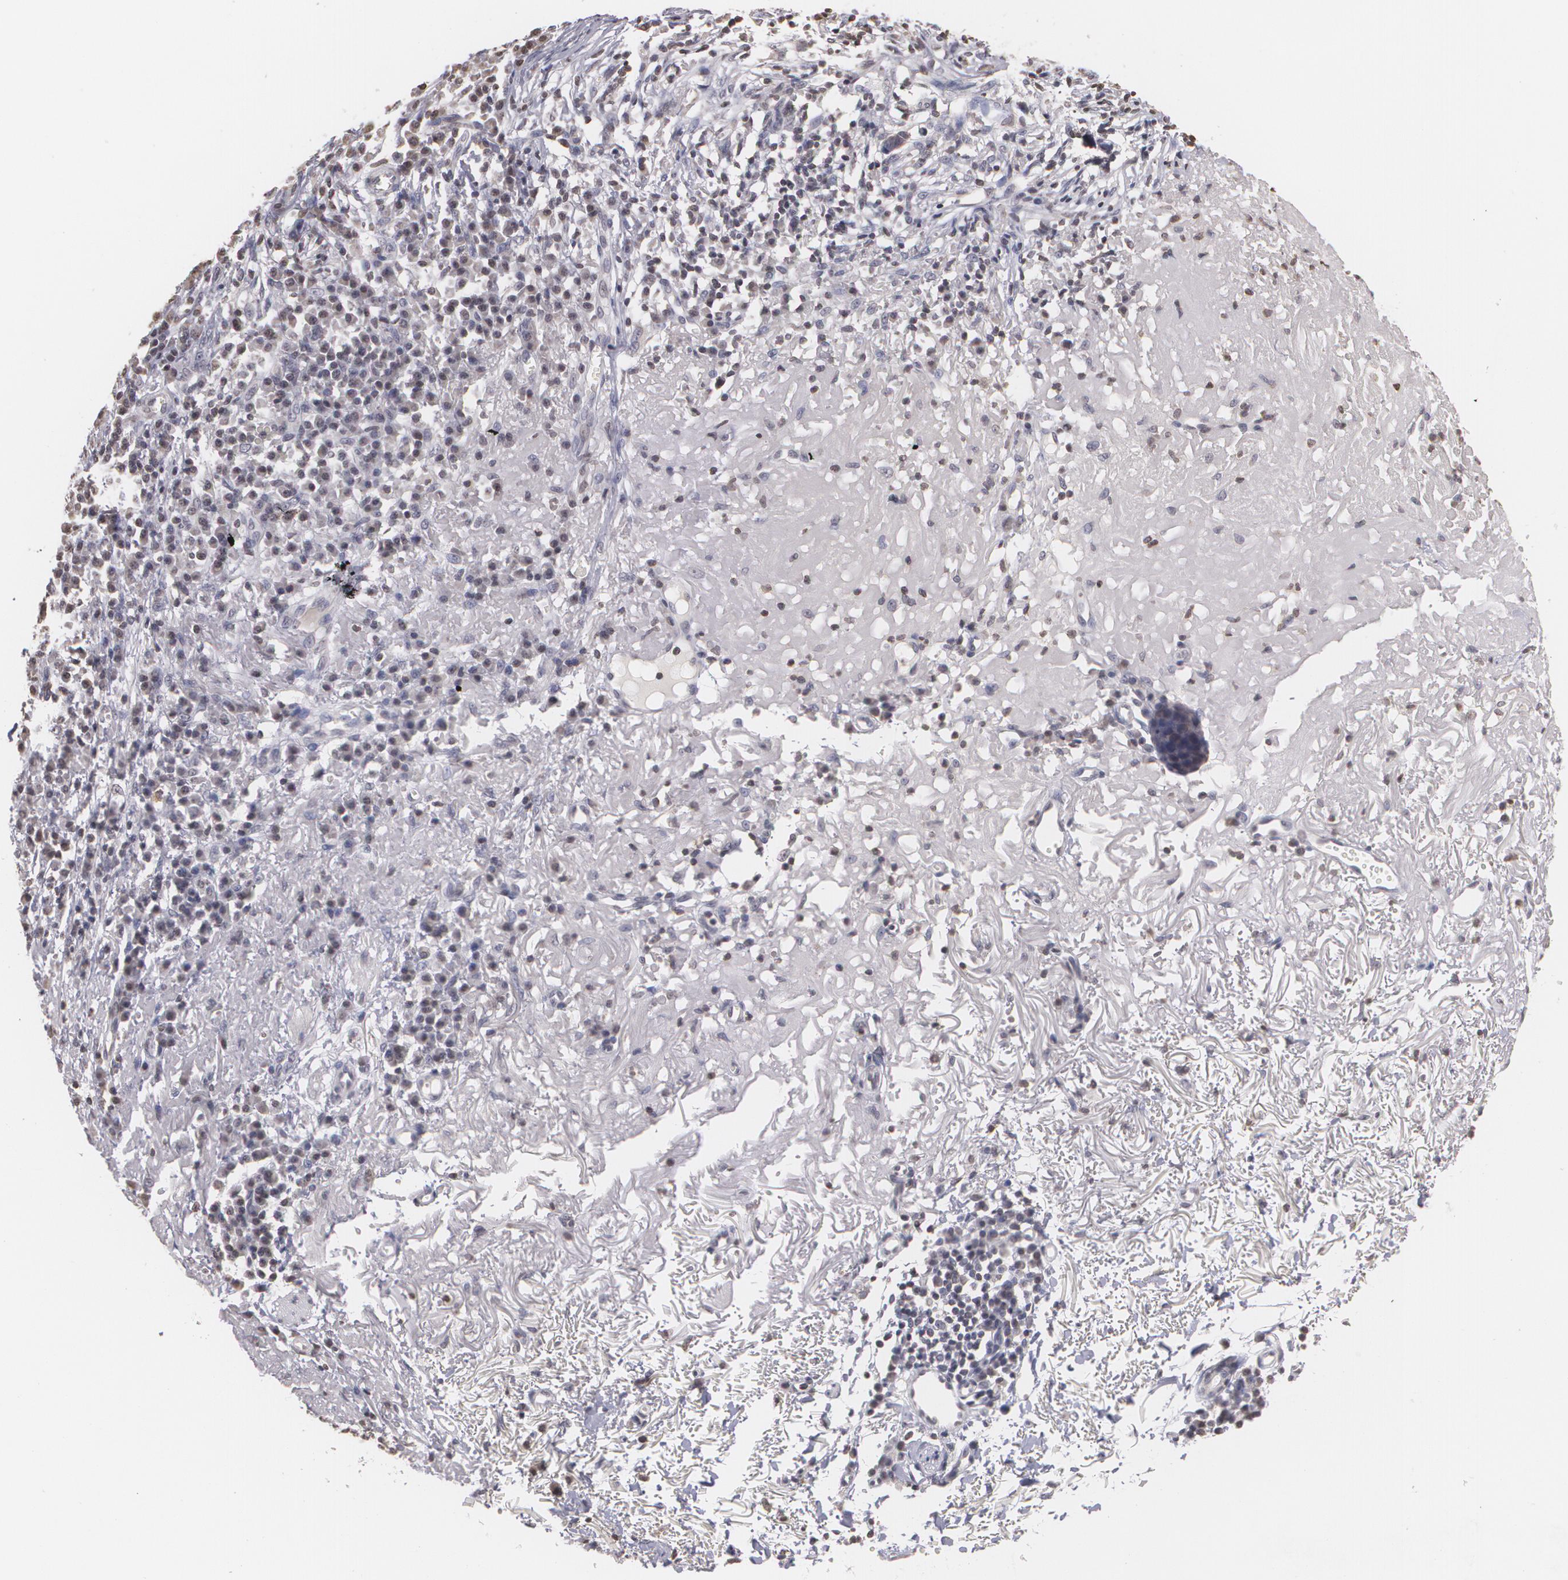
{"staining": {"intensity": "negative", "quantity": "none", "location": "none"}, "tissue": "skin cancer", "cell_type": "Tumor cells", "image_type": "cancer", "snomed": [{"axis": "morphology", "description": "Basal cell carcinoma"}, {"axis": "topography", "description": "Skin"}], "caption": "The histopathology image exhibits no significant expression in tumor cells of skin cancer (basal cell carcinoma).", "gene": "THRB", "patient": {"sex": "female", "age": 89}}